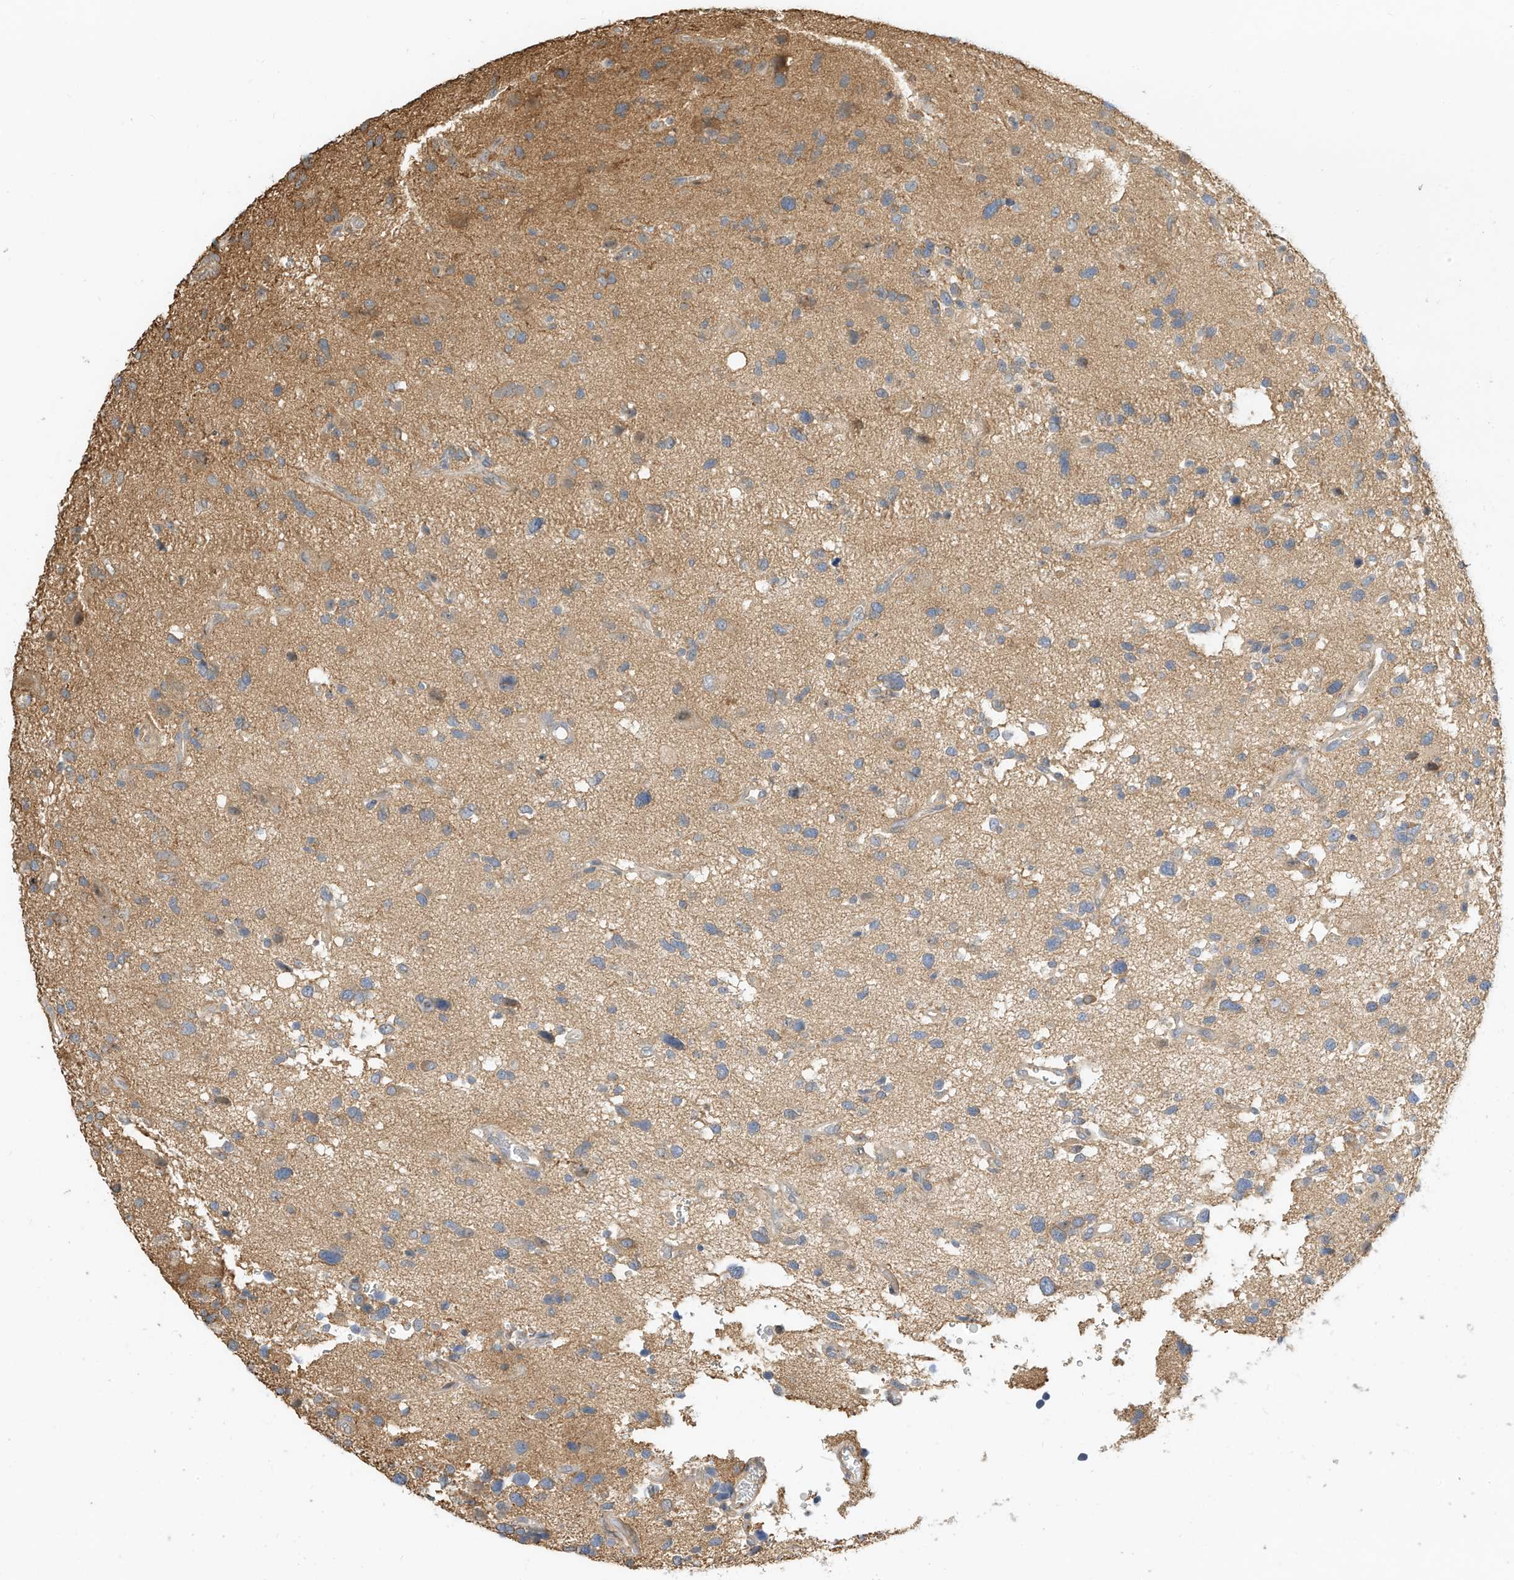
{"staining": {"intensity": "weak", "quantity": "<25%", "location": "cytoplasmic/membranous"}, "tissue": "glioma", "cell_type": "Tumor cells", "image_type": "cancer", "snomed": [{"axis": "morphology", "description": "Glioma, malignant, High grade"}, {"axis": "topography", "description": "Brain"}], "caption": "A histopathology image of glioma stained for a protein demonstrates no brown staining in tumor cells.", "gene": "OFD1", "patient": {"sex": "male", "age": 33}}